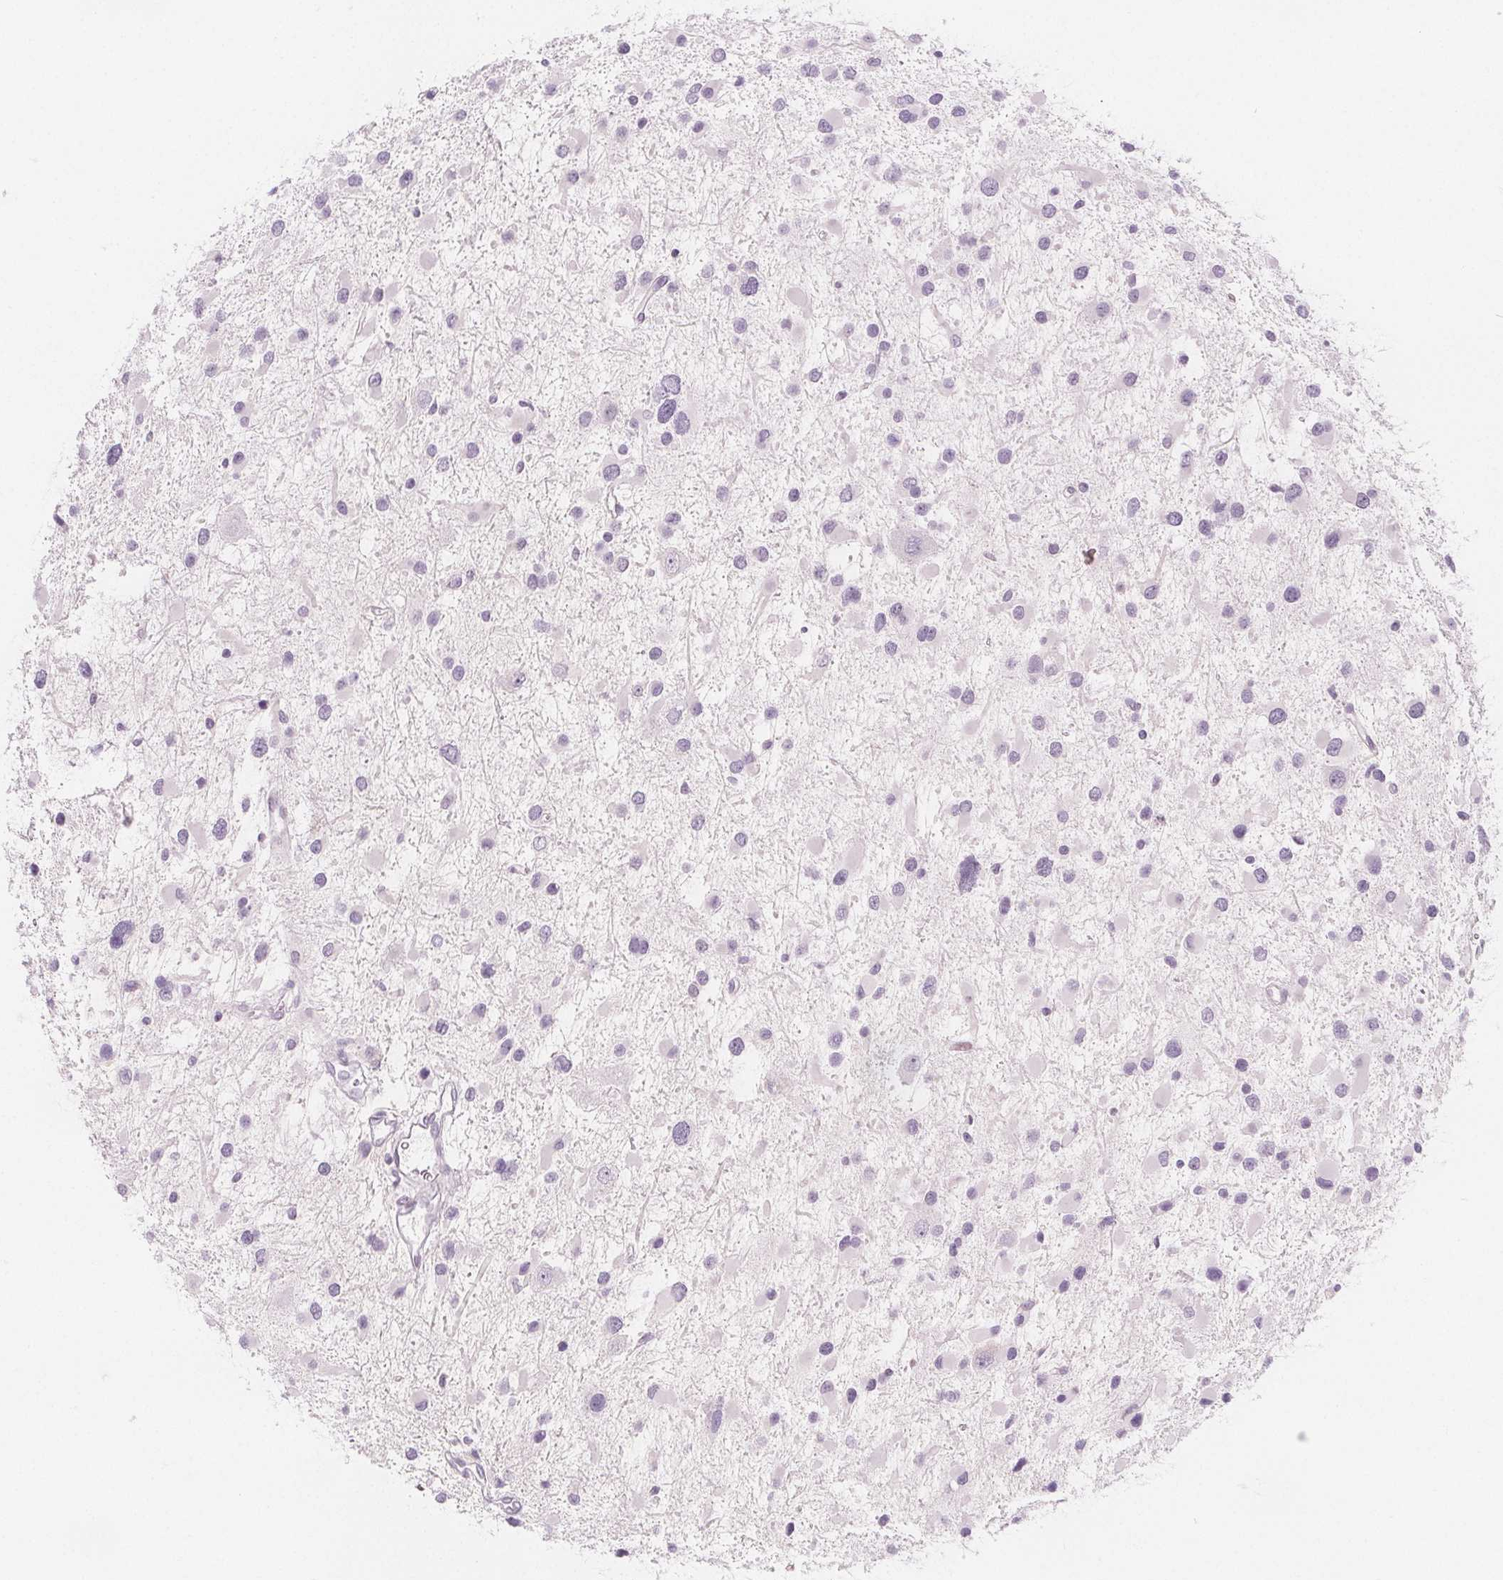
{"staining": {"intensity": "negative", "quantity": "none", "location": "none"}, "tissue": "glioma", "cell_type": "Tumor cells", "image_type": "cancer", "snomed": [{"axis": "morphology", "description": "Glioma, malignant, Low grade"}, {"axis": "topography", "description": "Brain"}], "caption": "Tumor cells are negative for brown protein staining in malignant low-grade glioma.", "gene": "UGP2", "patient": {"sex": "female", "age": 32}}